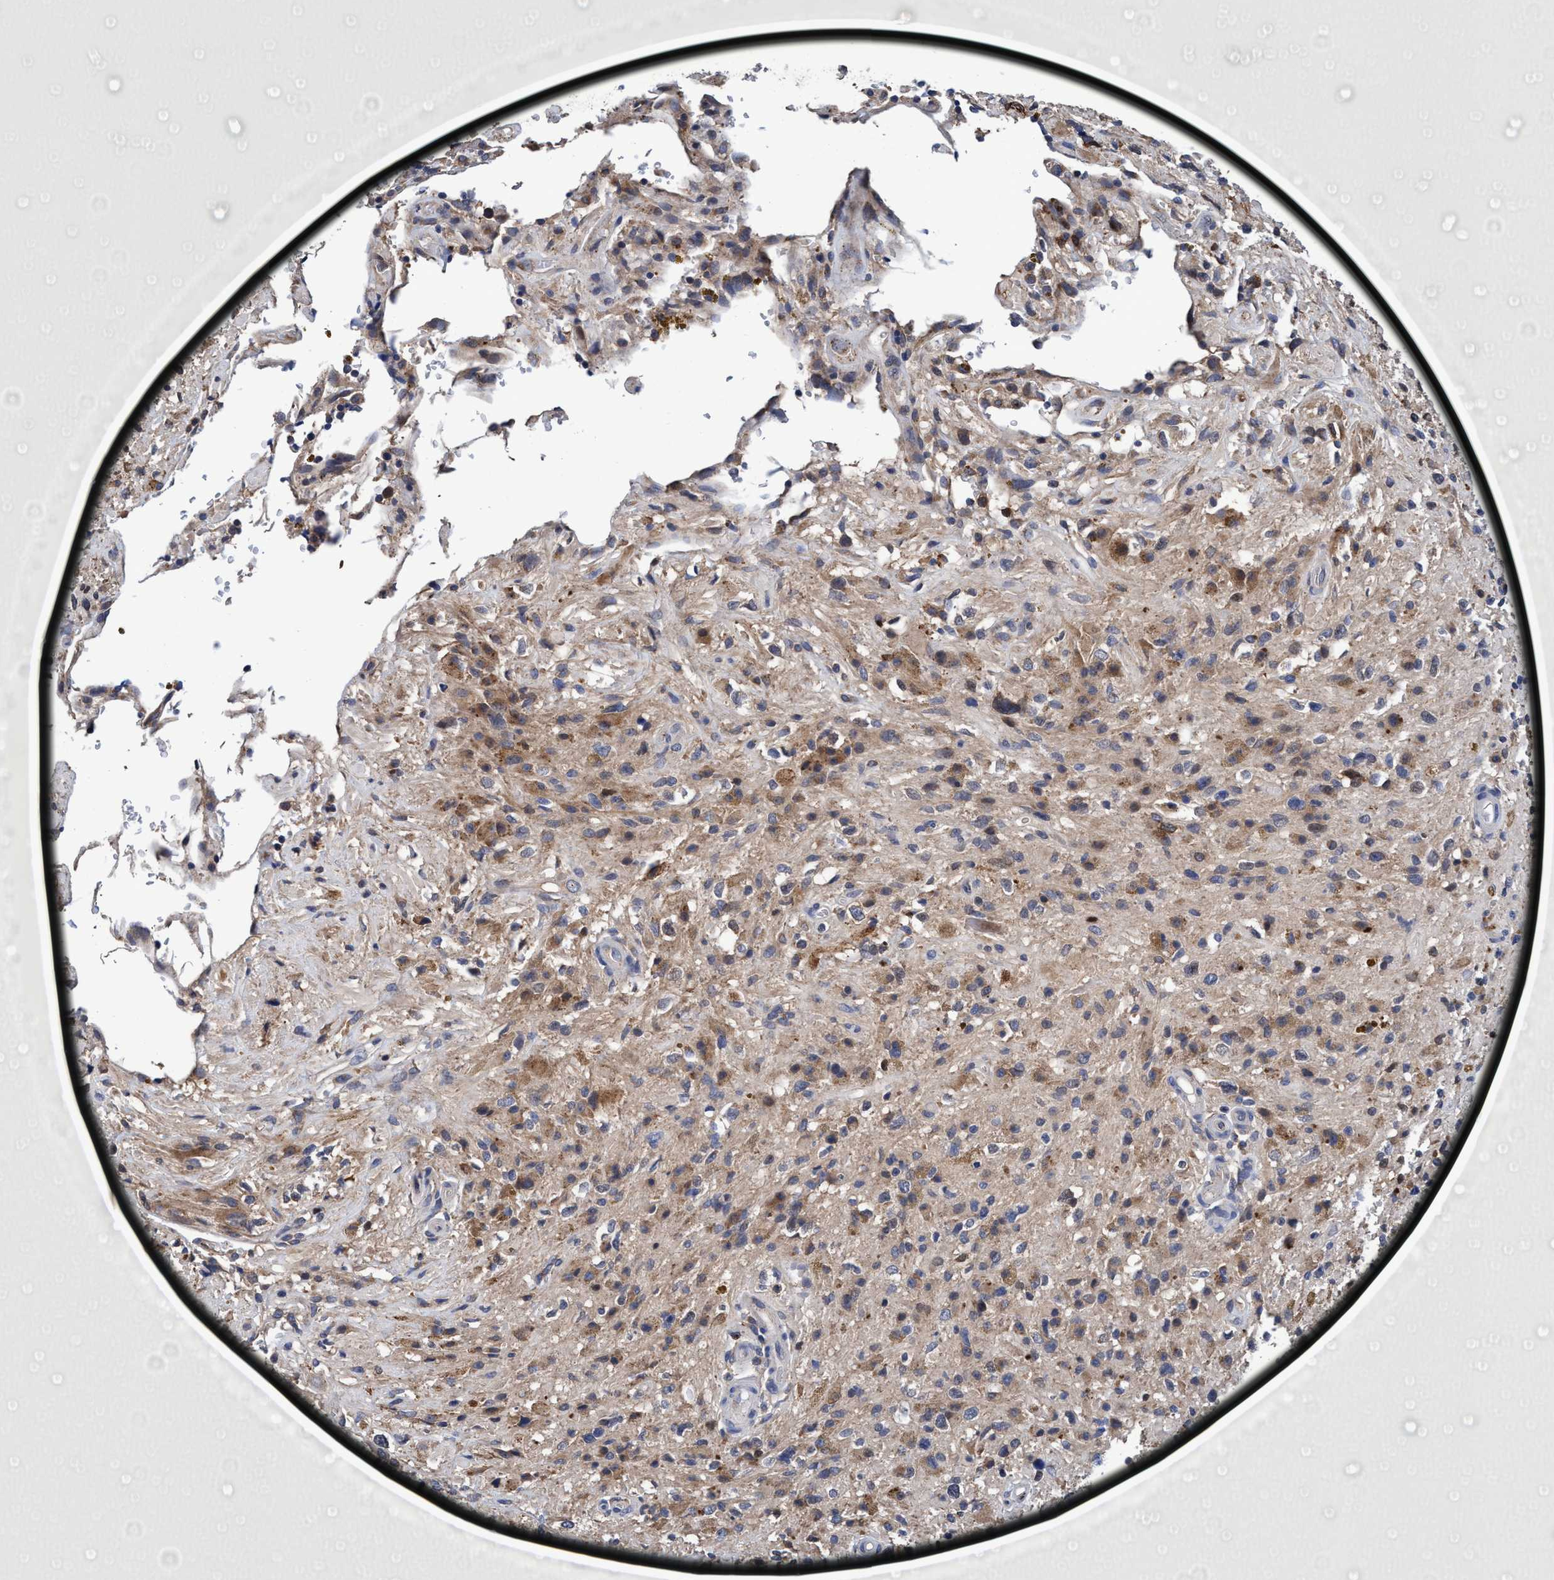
{"staining": {"intensity": "weak", "quantity": "25%-75%", "location": "cytoplasmic/membranous"}, "tissue": "glioma", "cell_type": "Tumor cells", "image_type": "cancer", "snomed": [{"axis": "morphology", "description": "Glioma, malignant, High grade"}, {"axis": "topography", "description": "Brain"}], "caption": "Weak cytoplasmic/membranous positivity for a protein is seen in approximately 25%-75% of tumor cells of glioma using immunohistochemistry (IHC).", "gene": "CALCOCO2", "patient": {"sex": "male", "age": 33}}